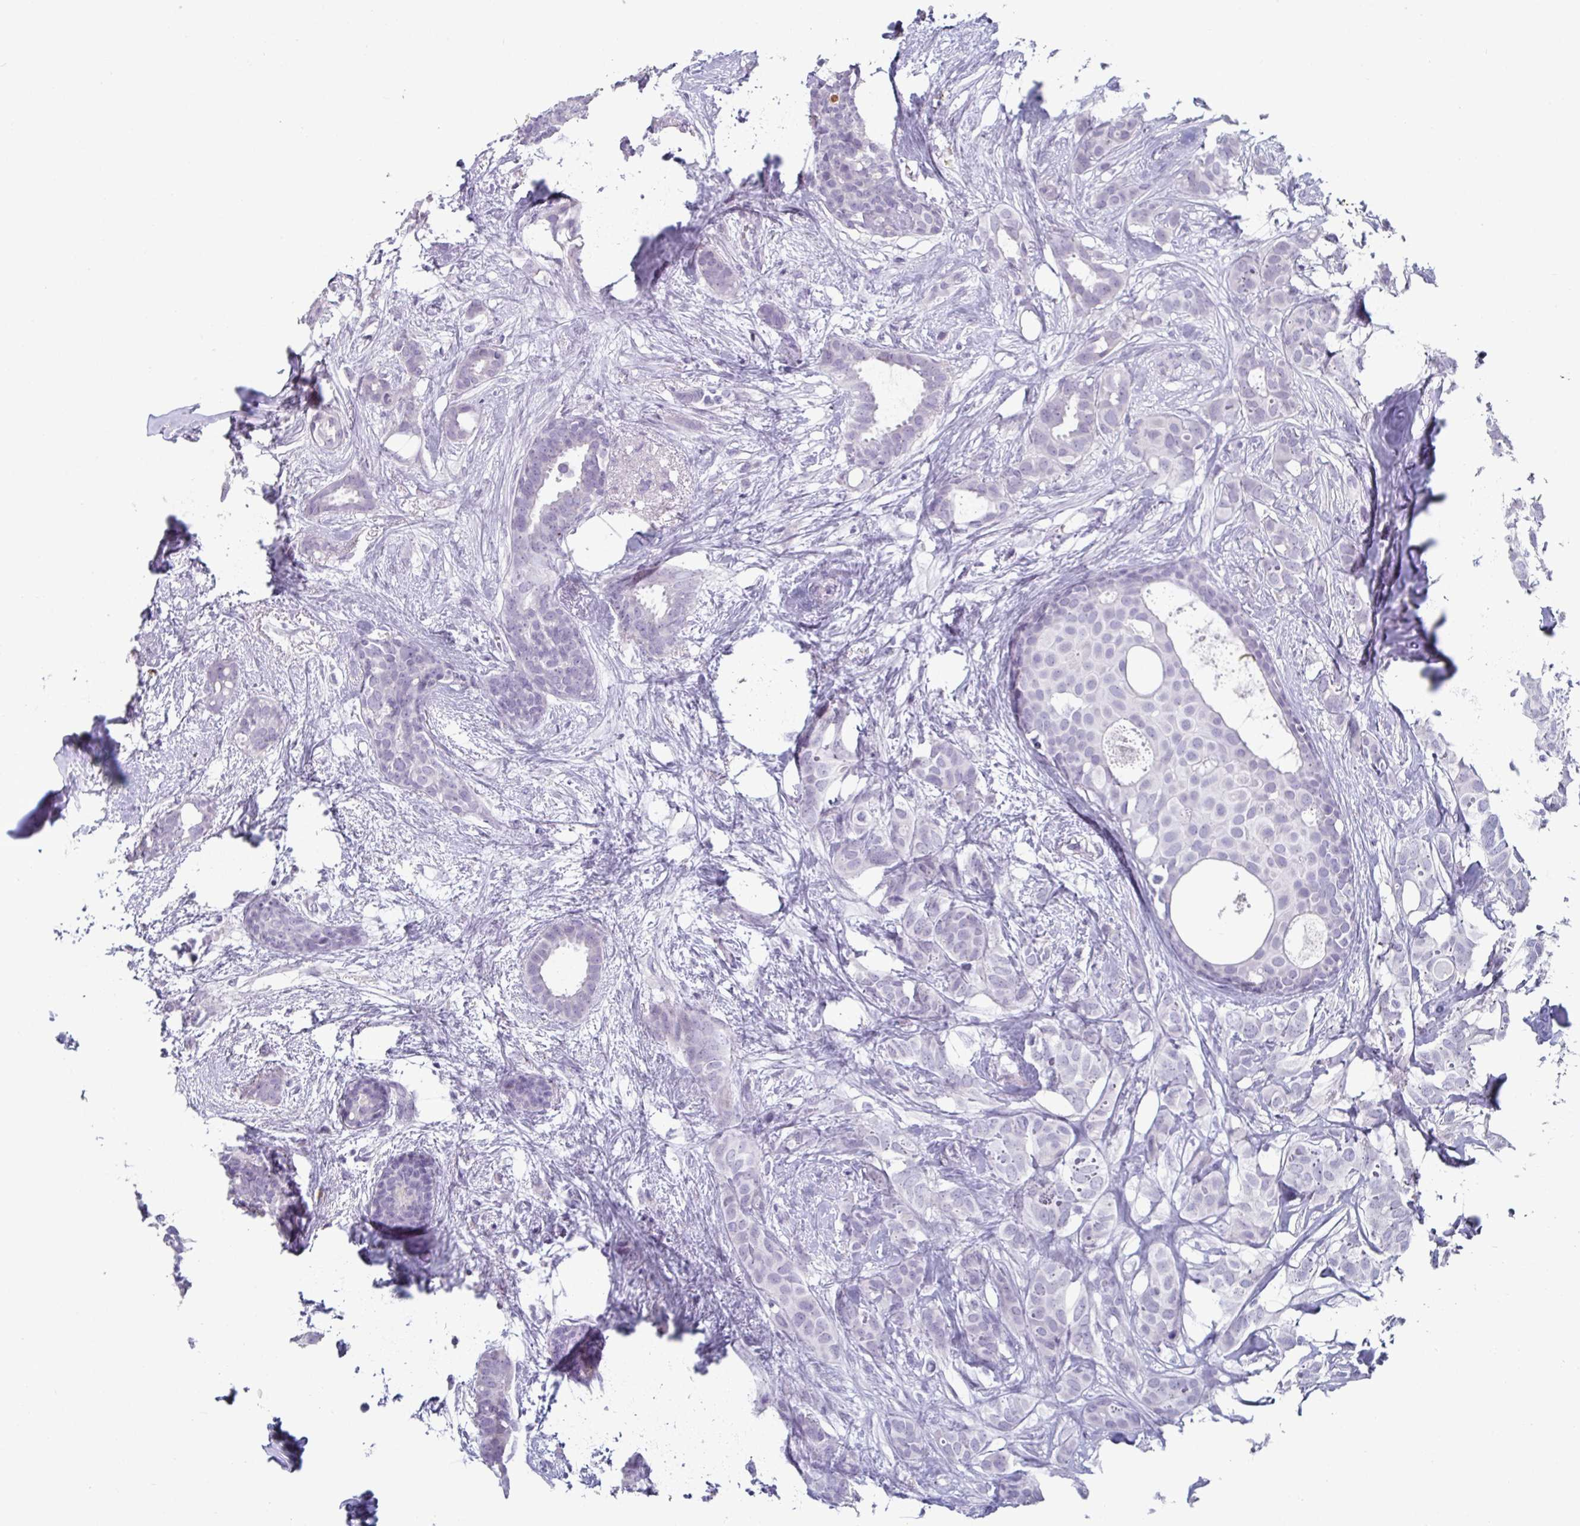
{"staining": {"intensity": "negative", "quantity": "none", "location": "none"}, "tissue": "breast cancer", "cell_type": "Tumor cells", "image_type": "cancer", "snomed": [{"axis": "morphology", "description": "Duct carcinoma"}, {"axis": "topography", "description": "Breast"}], "caption": "DAB (3,3'-diaminobenzidine) immunohistochemical staining of breast cancer reveals no significant positivity in tumor cells.", "gene": "VSIG10L", "patient": {"sex": "female", "age": 62}}